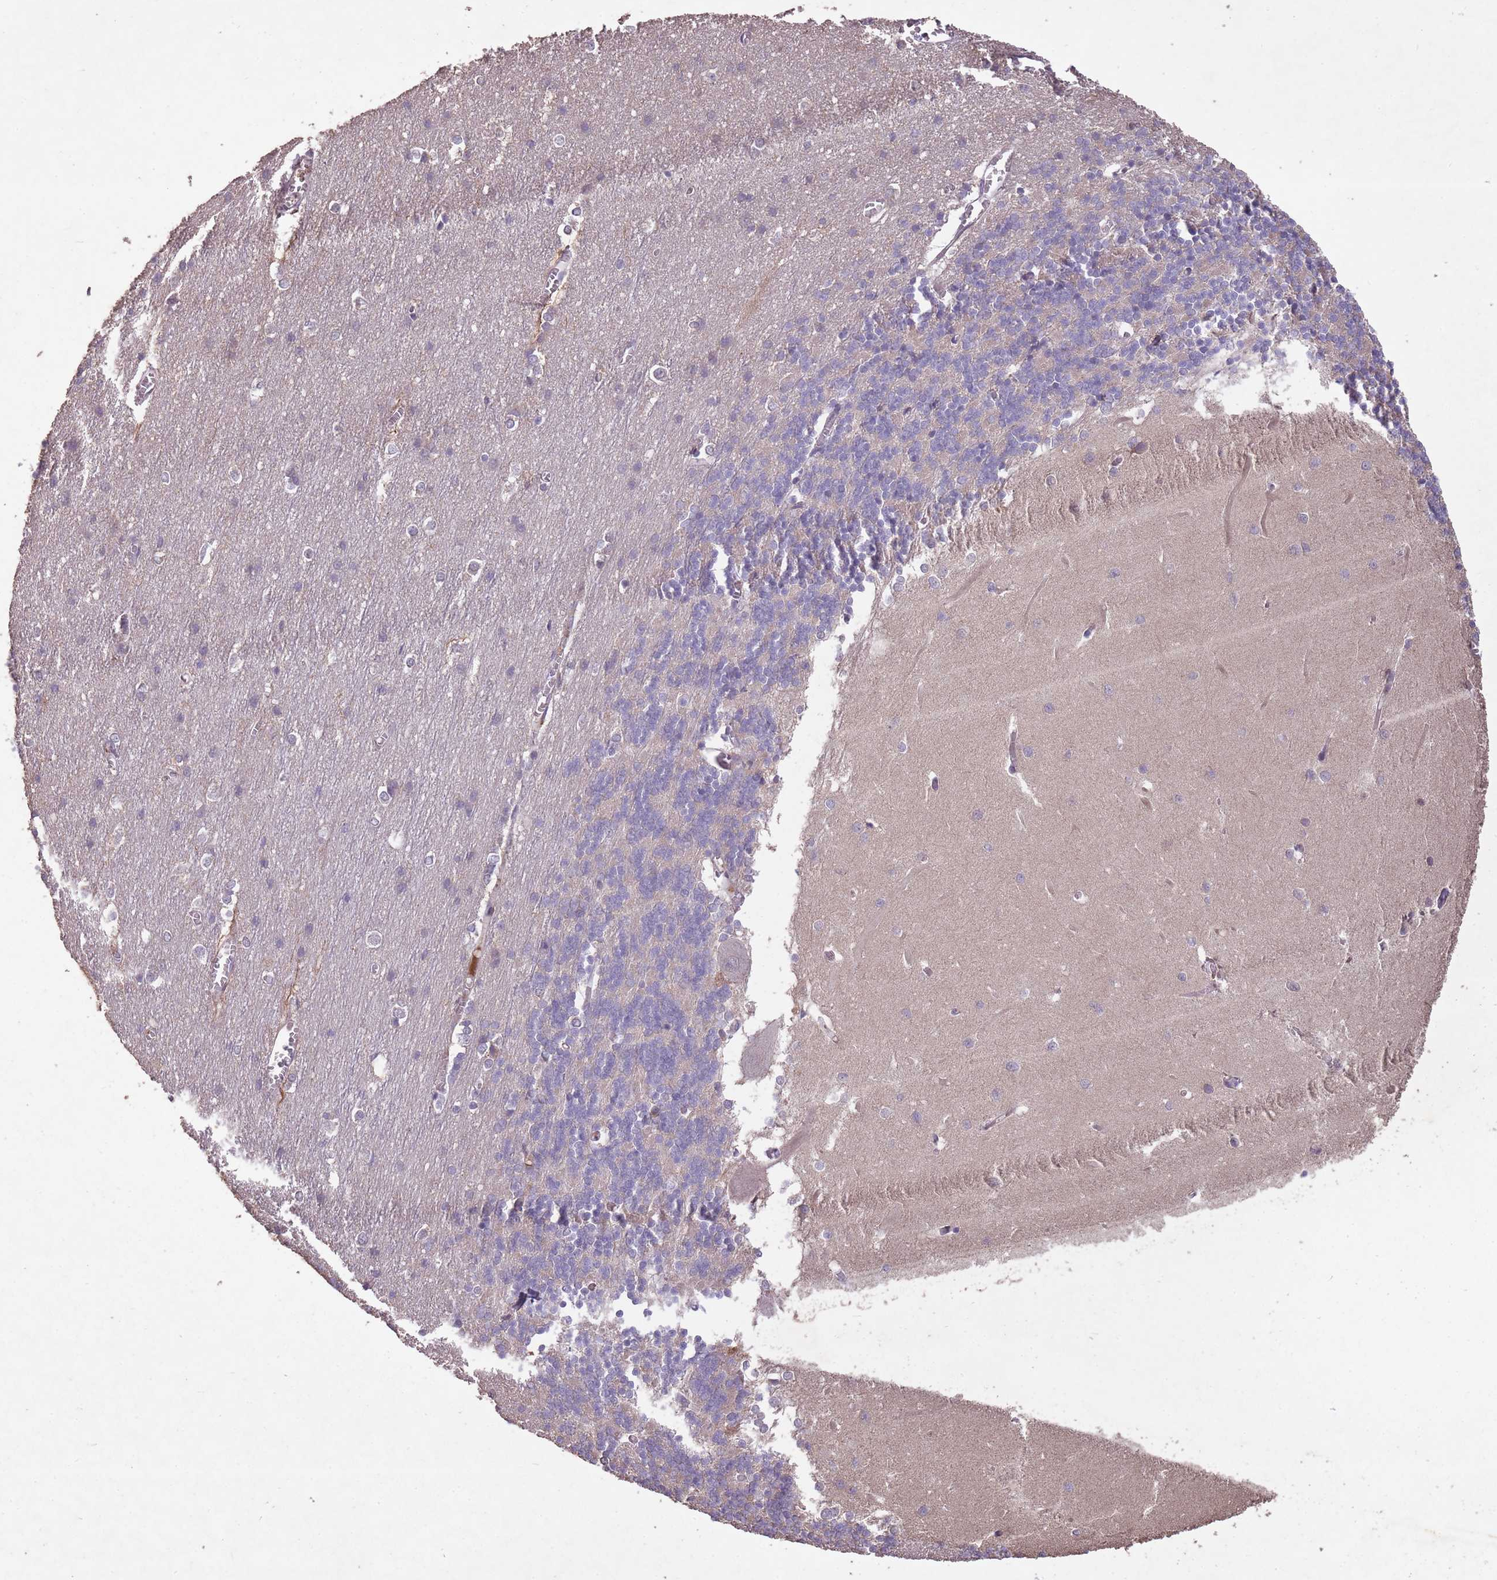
{"staining": {"intensity": "negative", "quantity": "none", "location": "none"}, "tissue": "cerebellum", "cell_type": "Cells in granular layer", "image_type": "normal", "snomed": [{"axis": "morphology", "description": "Normal tissue, NOS"}, {"axis": "topography", "description": "Cerebellum"}], "caption": "Cerebellum was stained to show a protein in brown. There is no significant staining in cells in granular layer. Nuclei are stained in blue.", "gene": "OR2V1", "patient": {"sex": "male", "age": 37}}